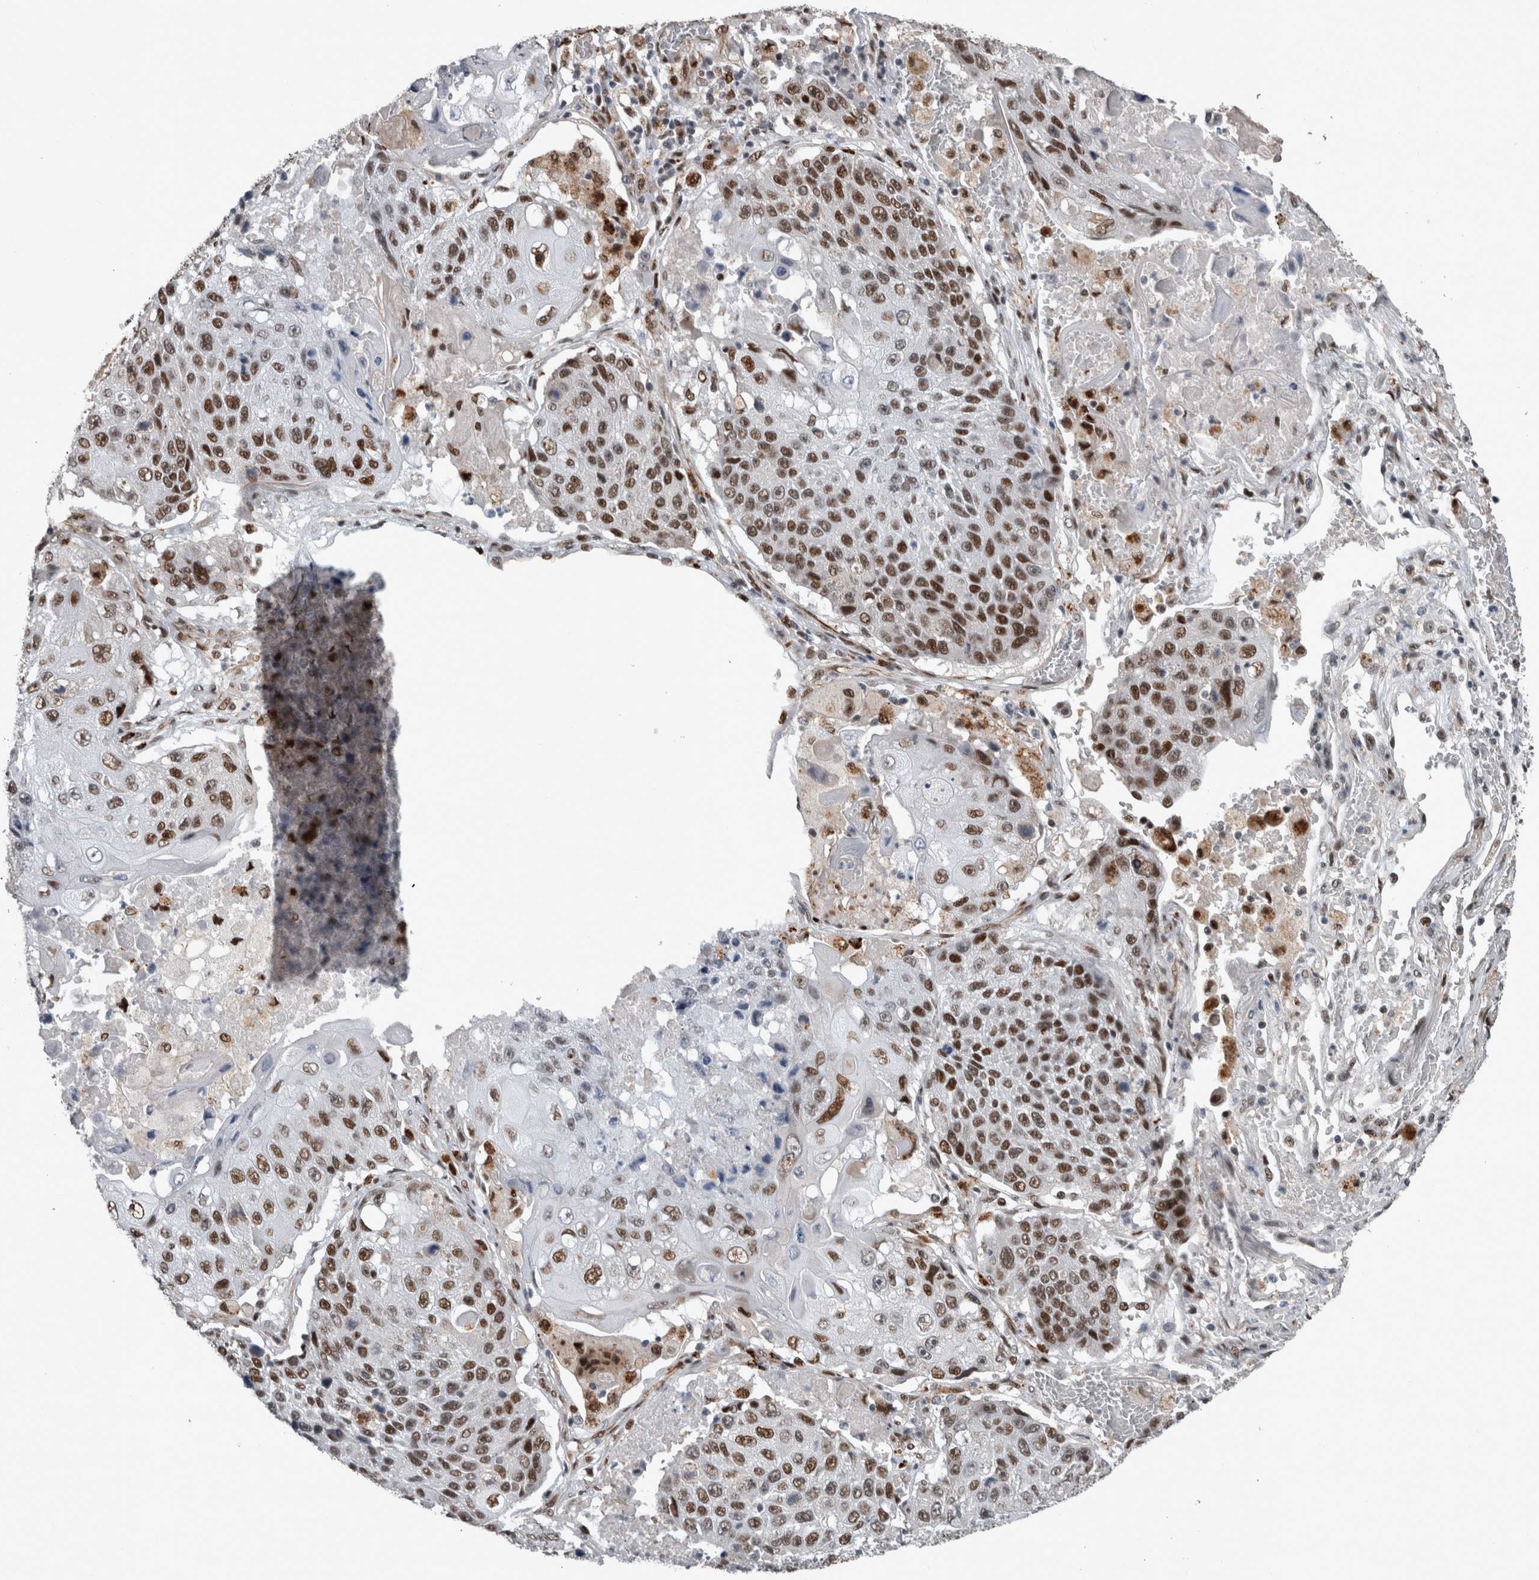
{"staining": {"intensity": "strong", "quantity": ">75%", "location": "nuclear"}, "tissue": "lung cancer", "cell_type": "Tumor cells", "image_type": "cancer", "snomed": [{"axis": "morphology", "description": "Squamous cell carcinoma, NOS"}, {"axis": "topography", "description": "Lung"}], "caption": "Protein staining of lung squamous cell carcinoma tissue shows strong nuclear staining in approximately >75% of tumor cells.", "gene": "POLD2", "patient": {"sex": "male", "age": 61}}